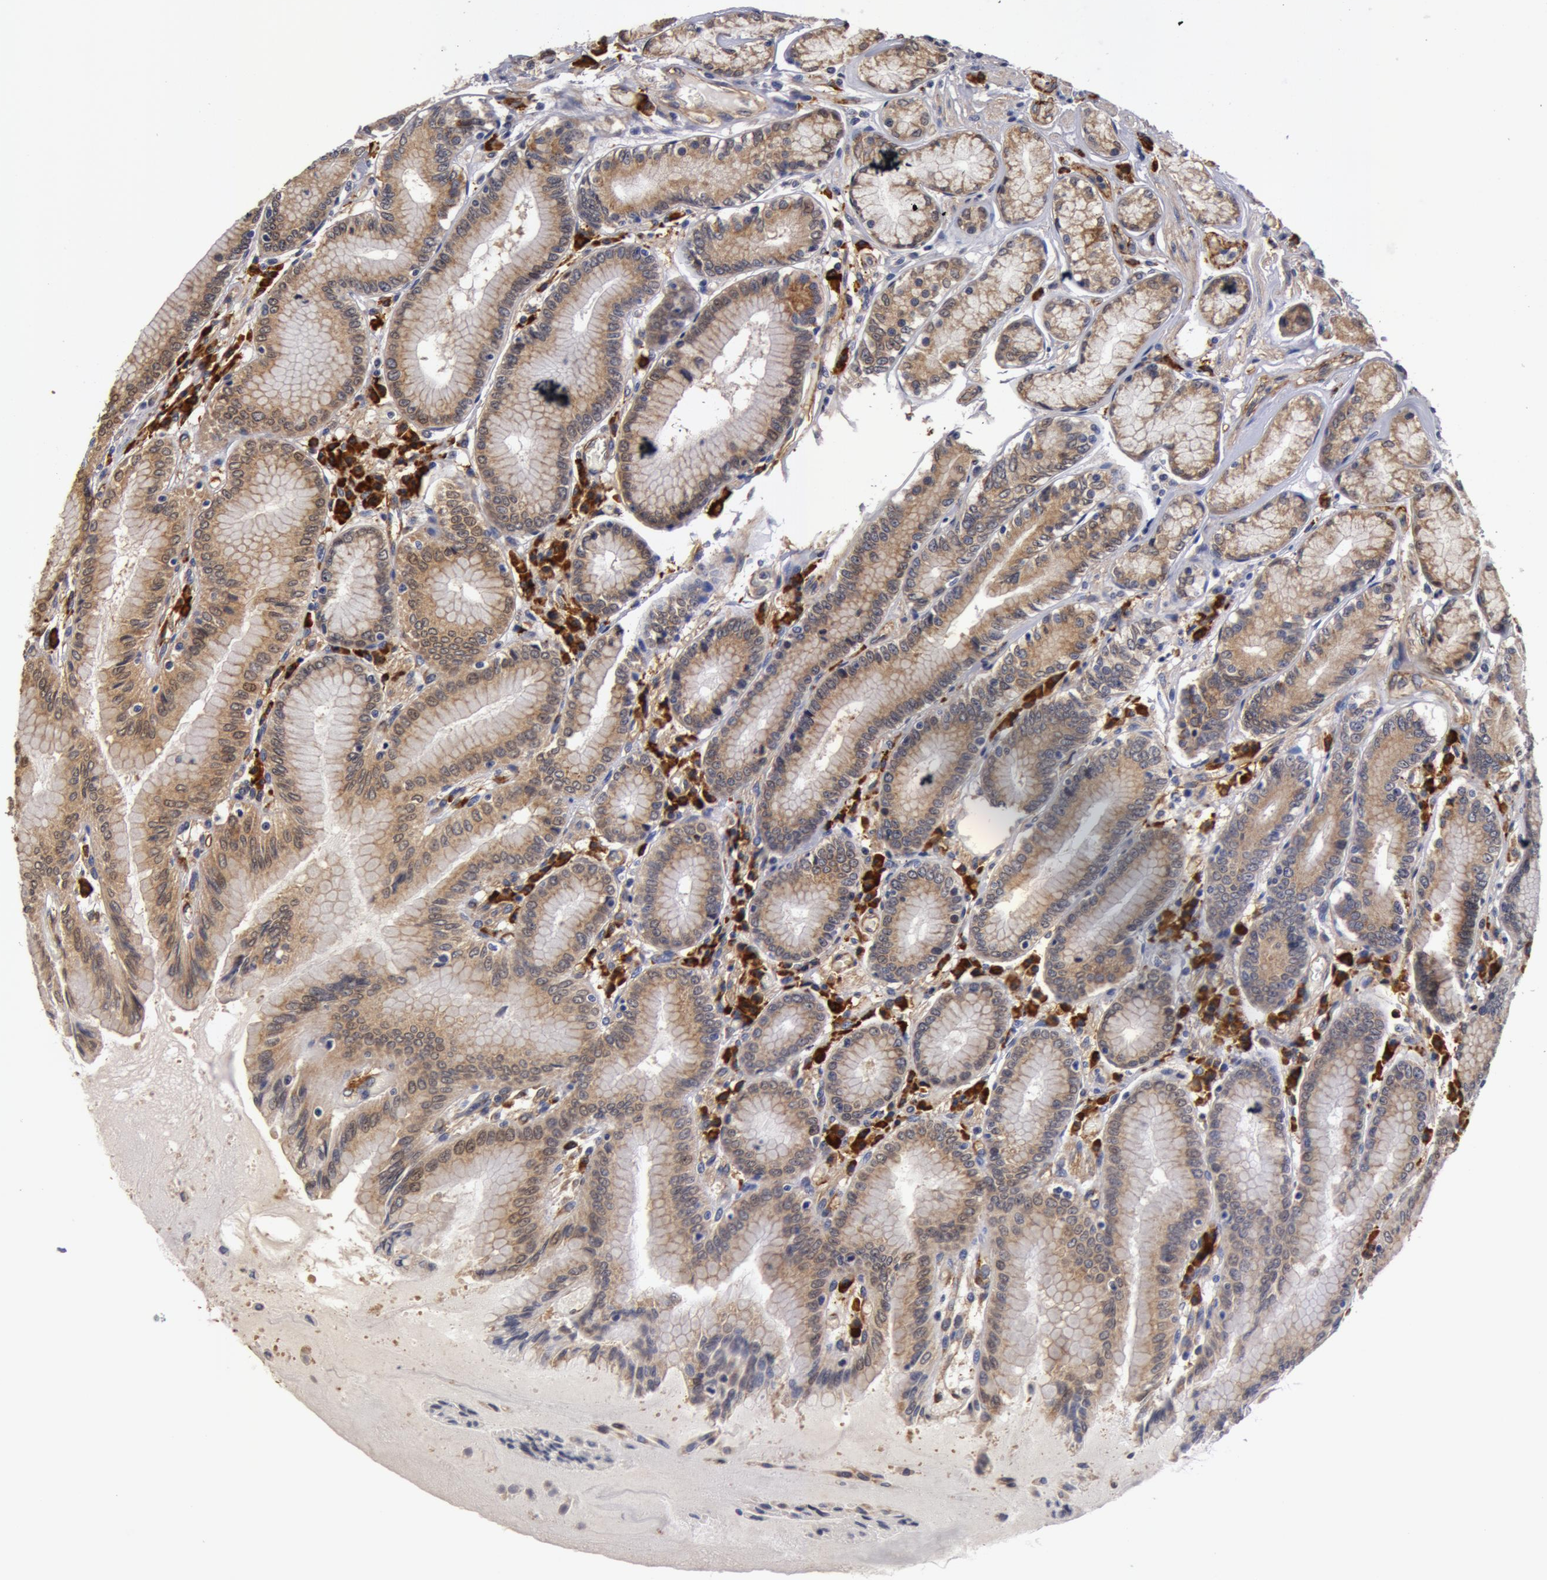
{"staining": {"intensity": "weak", "quantity": "25%-75%", "location": "cytoplasmic/membranous"}, "tissue": "stomach", "cell_type": "Glandular cells", "image_type": "normal", "snomed": [{"axis": "morphology", "description": "Normal tissue, NOS"}, {"axis": "morphology", "description": "Adenocarcinoma, NOS"}, {"axis": "topography", "description": "Stomach, lower"}], "caption": "Immunohistochemistry (DAB) staining of benign human stomach shows weak cytoplasmic/membranous protein staining in about 25%-75% of glandular cells. Using DAB (3,3'-diaminobenzidine) (brown) and hematoxylin (blue) stains, captured at high magnification using brightfield microscopy.", "gene": "IL23A", "patient": {"sex": "female", "age": 76}}